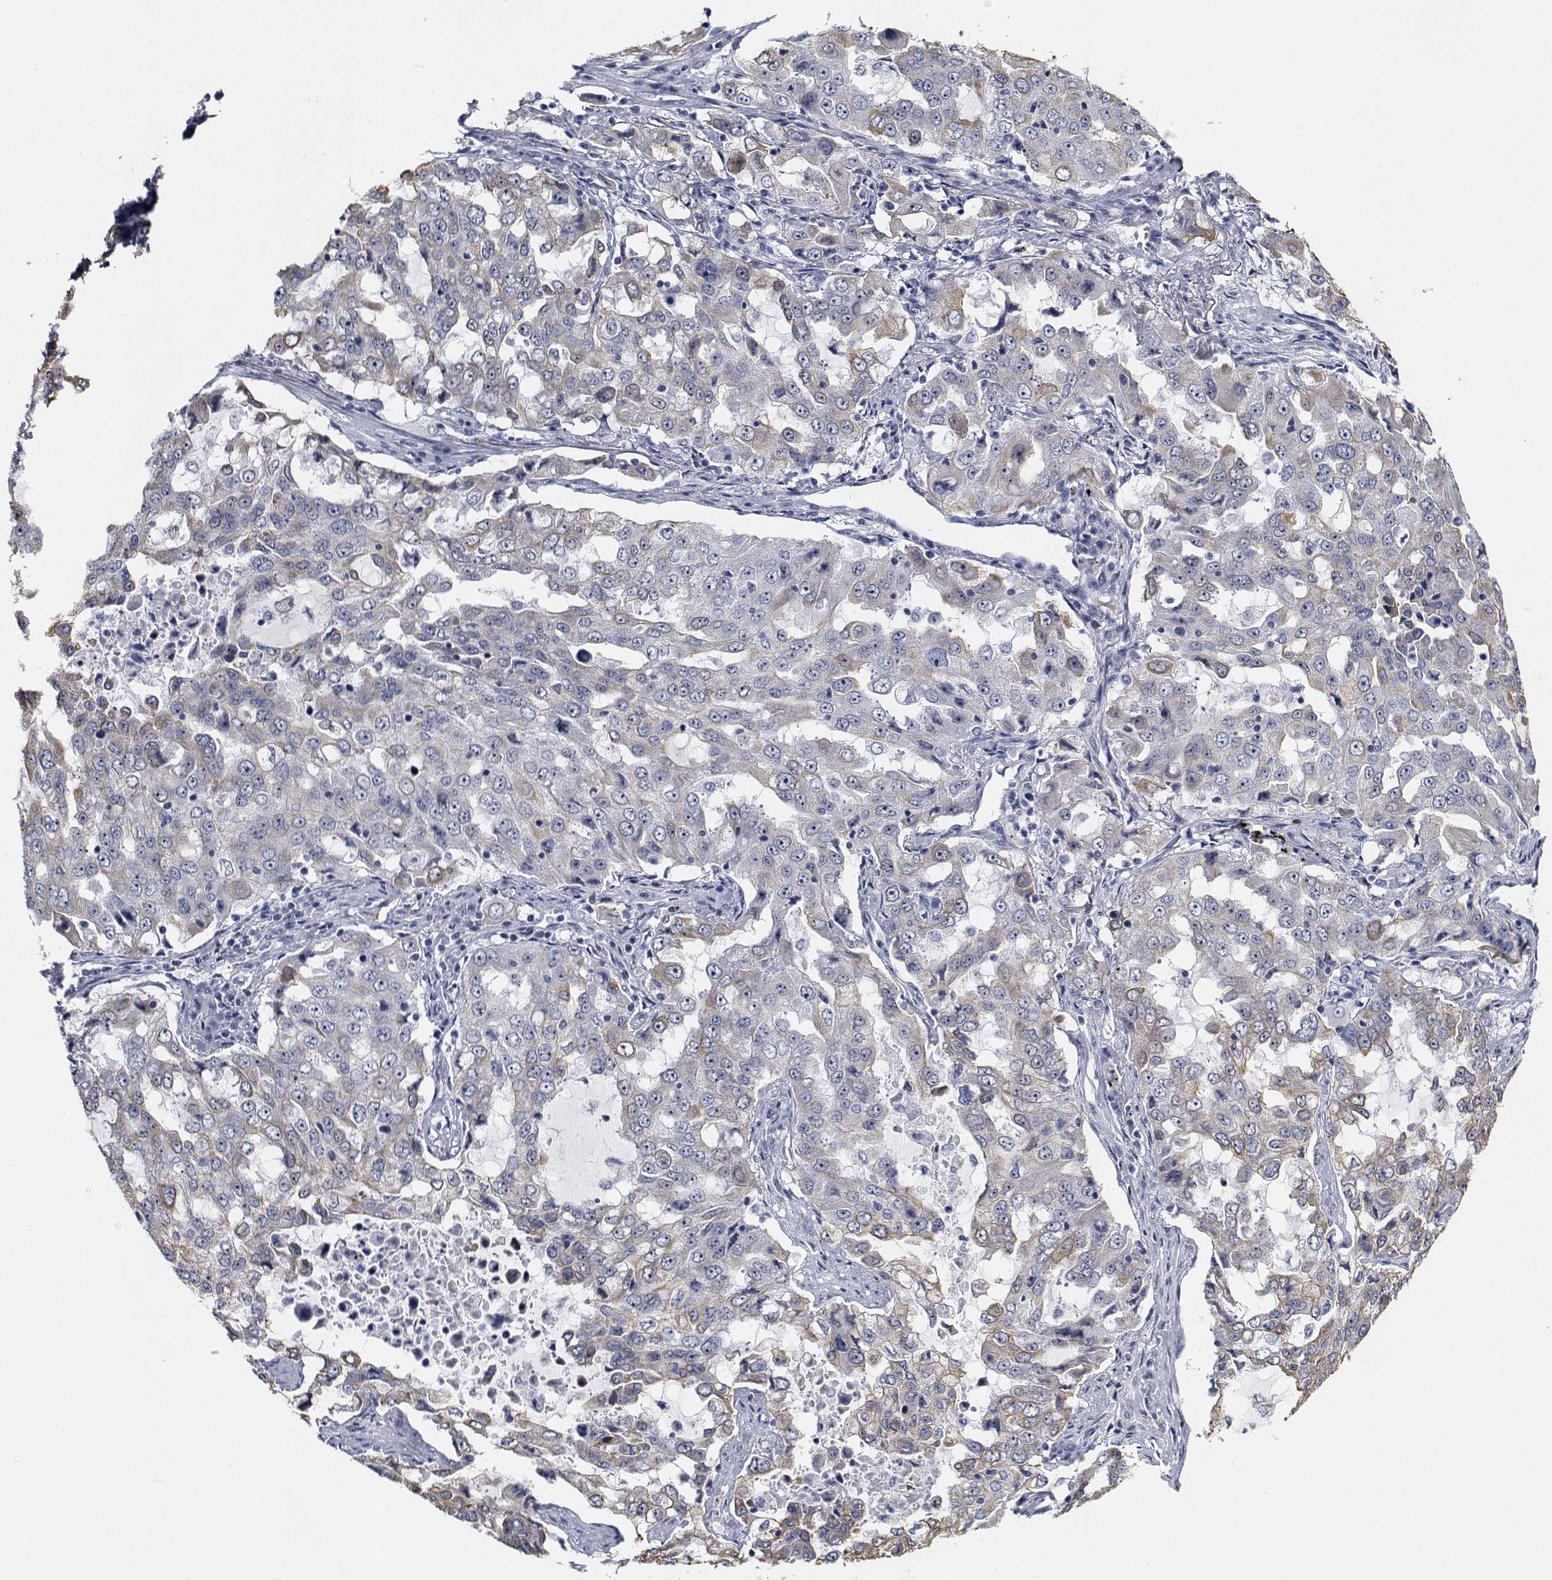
{"staining": {"intensity": "negative", "quantity": "none", "location": "none"}, "tissue": "lung cancer", "cell_type": "Tumor cells", "image_type": "cancer", "snomed": [{"axis": "morphology", "description": "Adenocarcinoma, NOS"}, {"axis": "topography", "description": "Lung"}], "caption": "A photomicrograph of adenocarcinoma (lung) stained for a protein exhibits no brown staining in tumor cells.", "gene": "NVL", "patient": {"sex": "female", "age": 61}}